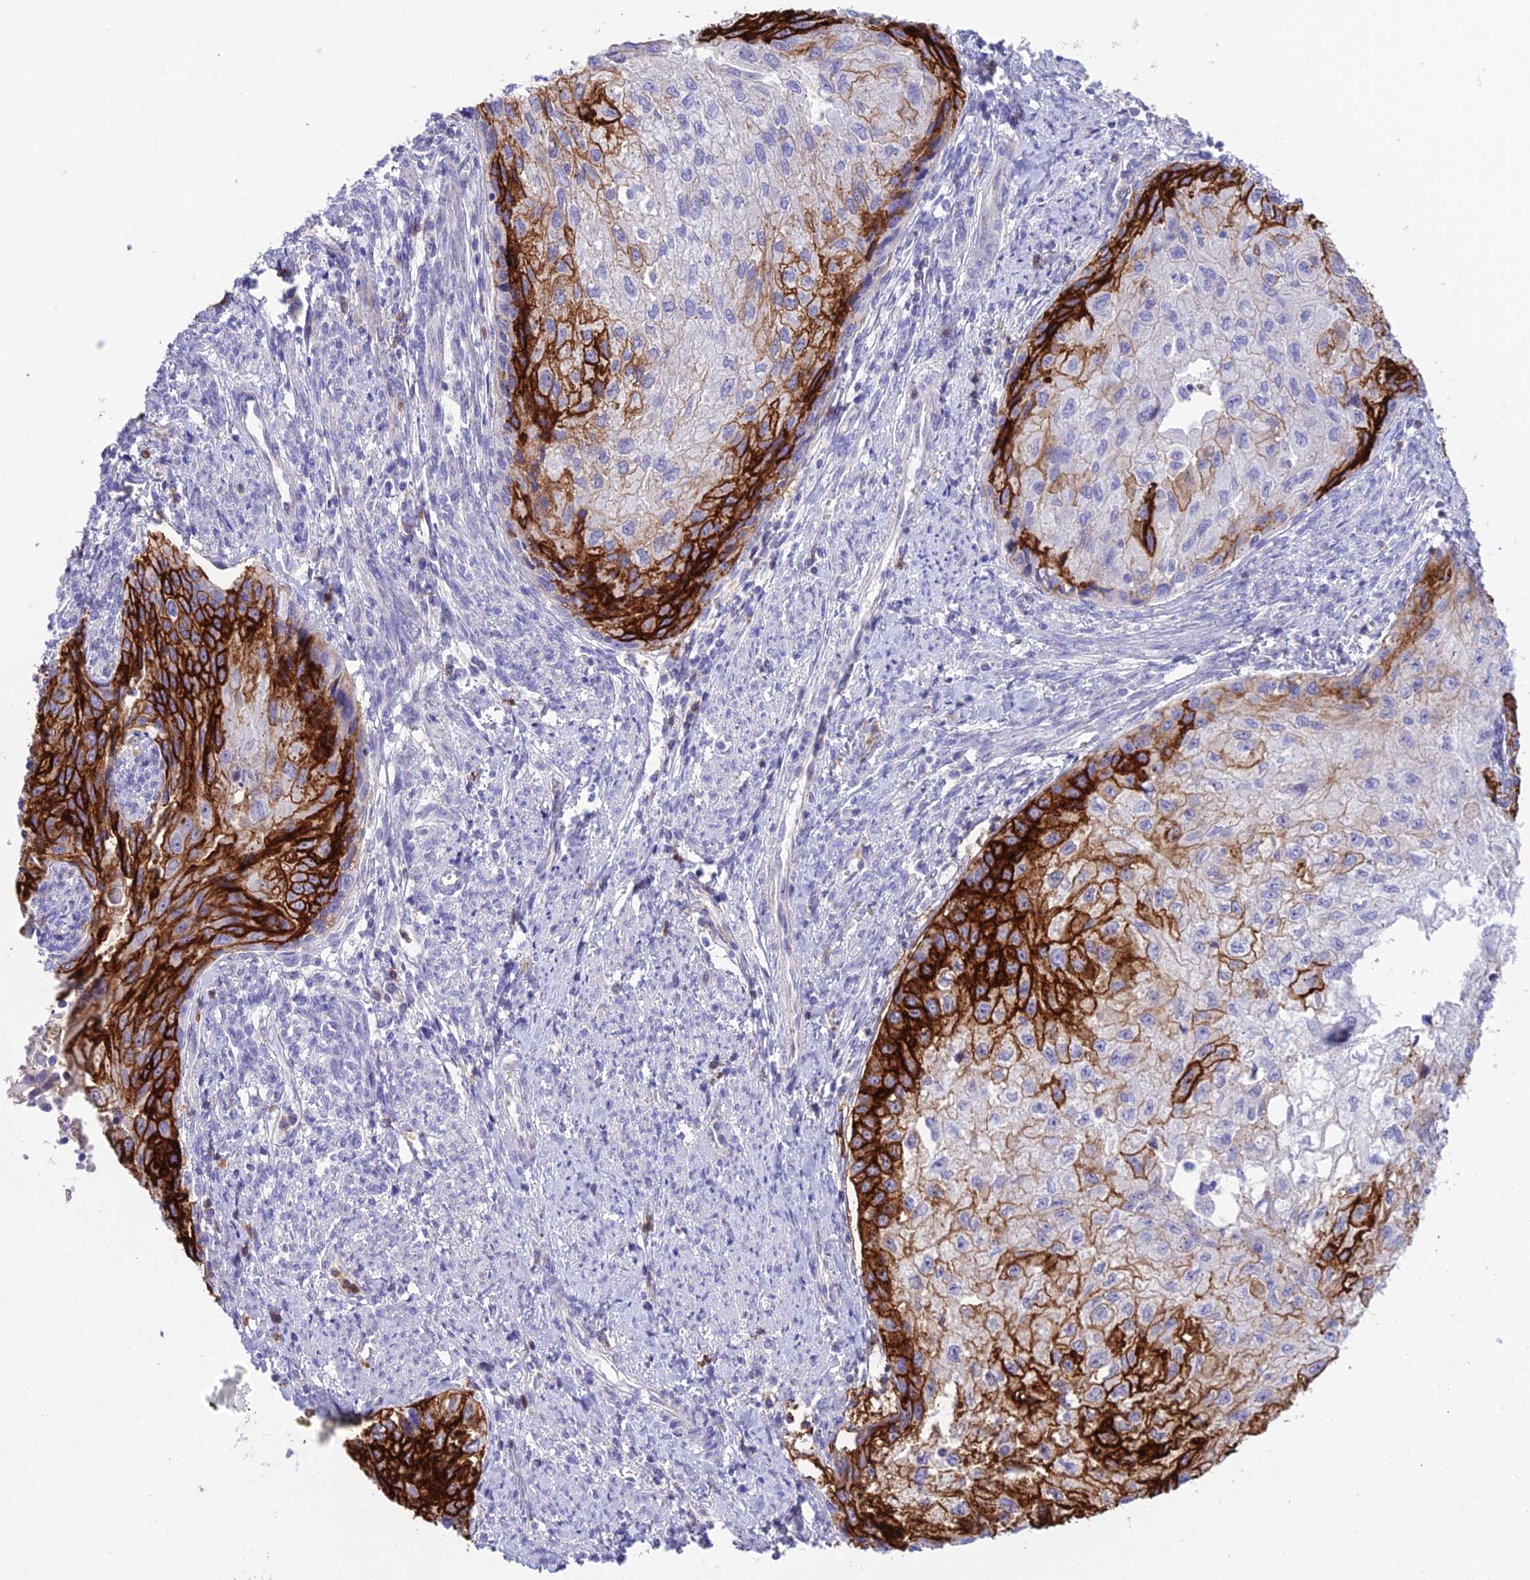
{"staining": {"intensity": "strong", "quantity": "25%-75%", "location": "cytoplasmic/membranous"}, "tissue": "cervical cancer", "cell_type": "Tumor cells", "image_type": "cancer", "snomed": [{"axis": "morphology", "description": "Squamous cell carcinoma, NOS"}, {"axis": "topography", "description": "Cervix"}], "caption": "This is a histology image of IHC staining of cervical cancer (squamous cell carcinoma), which shows strong positivity in the cytoplasmic/membranous of tumor cells.", "gene": "OR1Q1", "patient": {"sex": "female", "age": 67}}